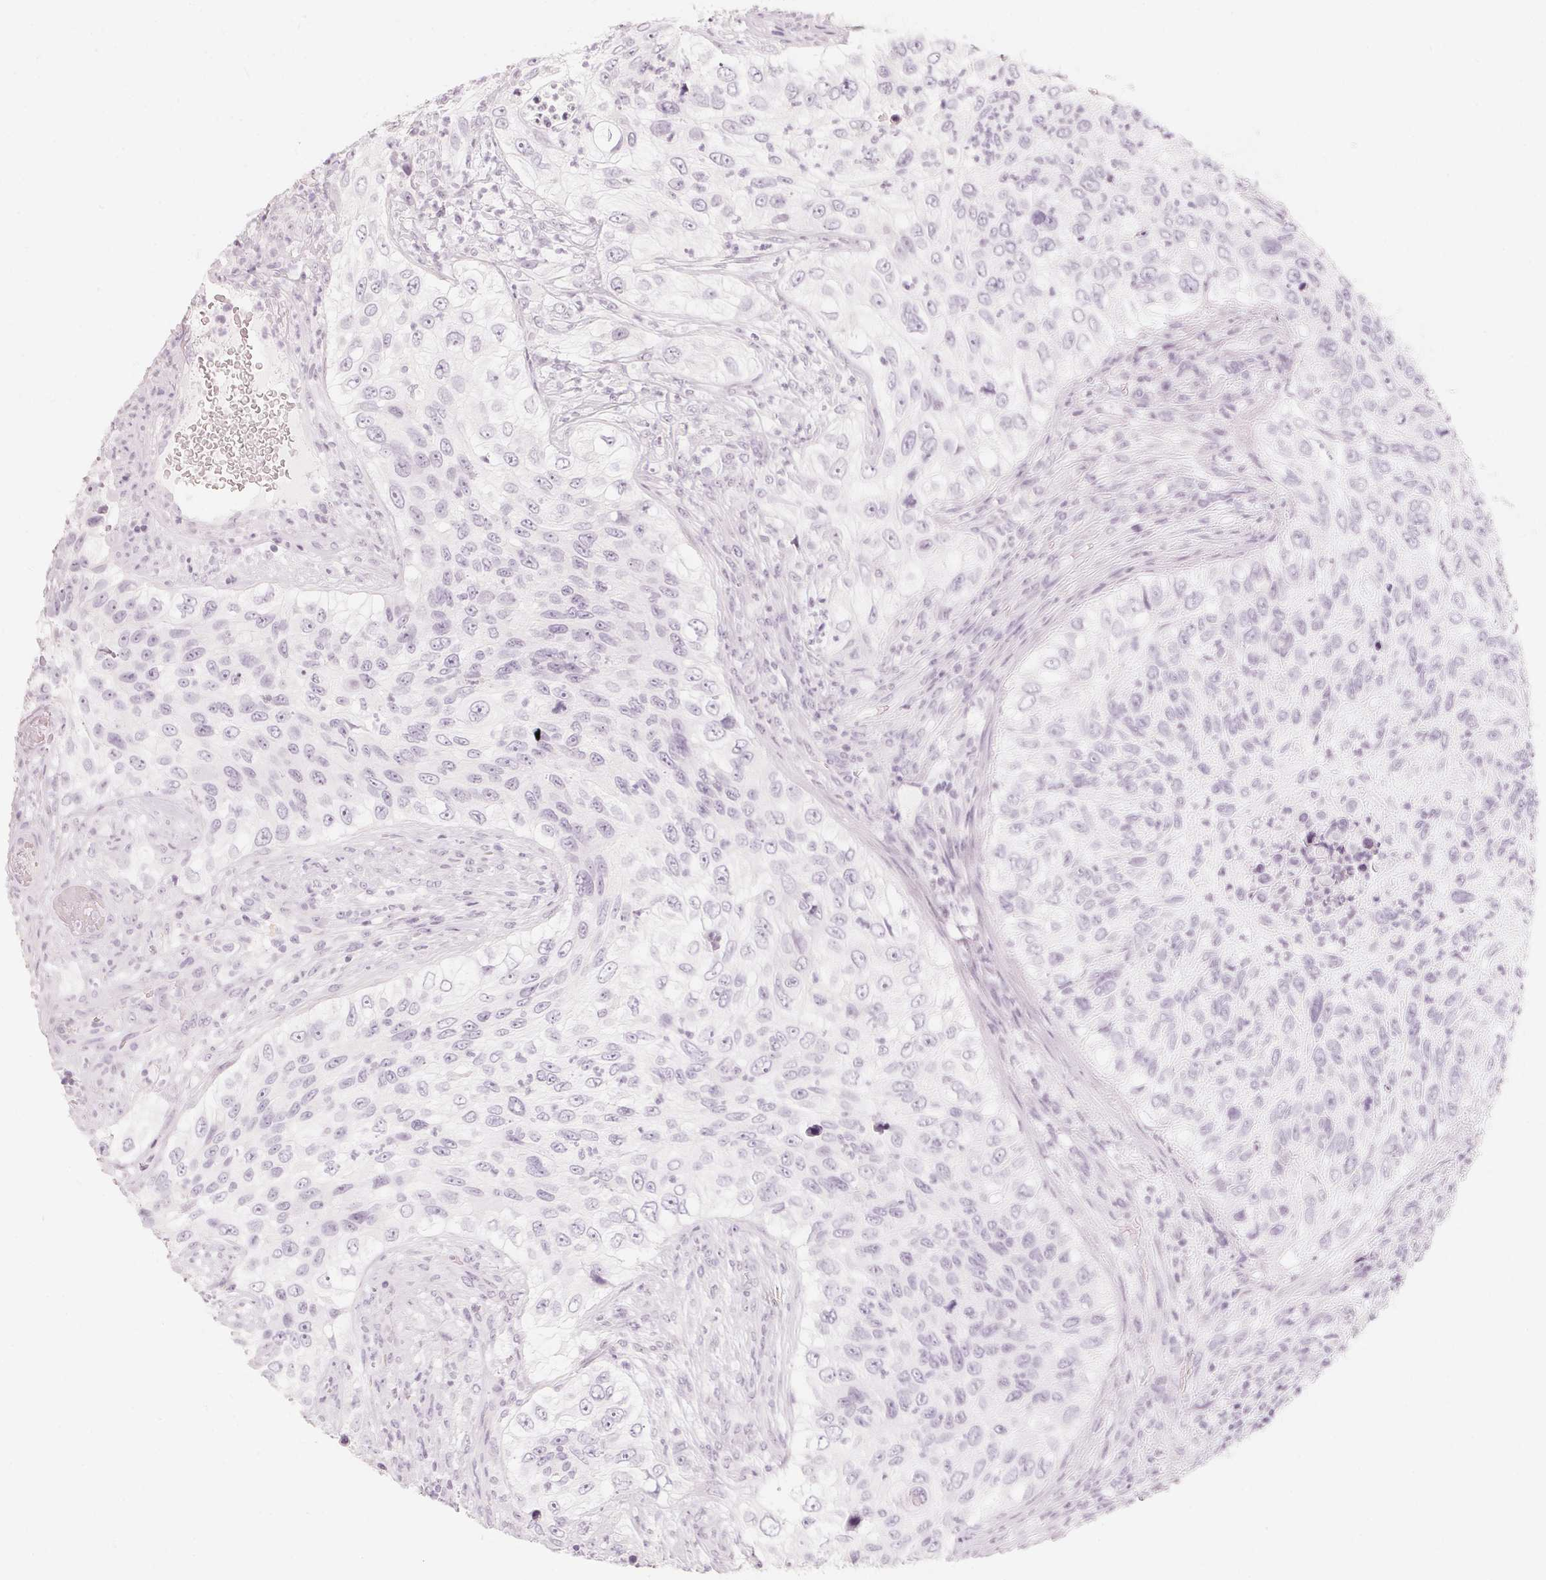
{"staining": {"intensity": "negative", "quantity": "none", "location": "none"}, "tissue": "urothelial cancer", "cell_type": "Tumor cells", "image_type": "cancer", "snomed": [{"axis": "morphology", "description": "Urothelial carcinoma, High grade"}, {"axis": "topography", "description": "Urinary bladder"}], "caption": "Tumor cells are negative for brown protein staining in urothelial carcinoma (high-grade).", "gene": "SLC22A8", "patient": {"sex": "female", "age": 60}}